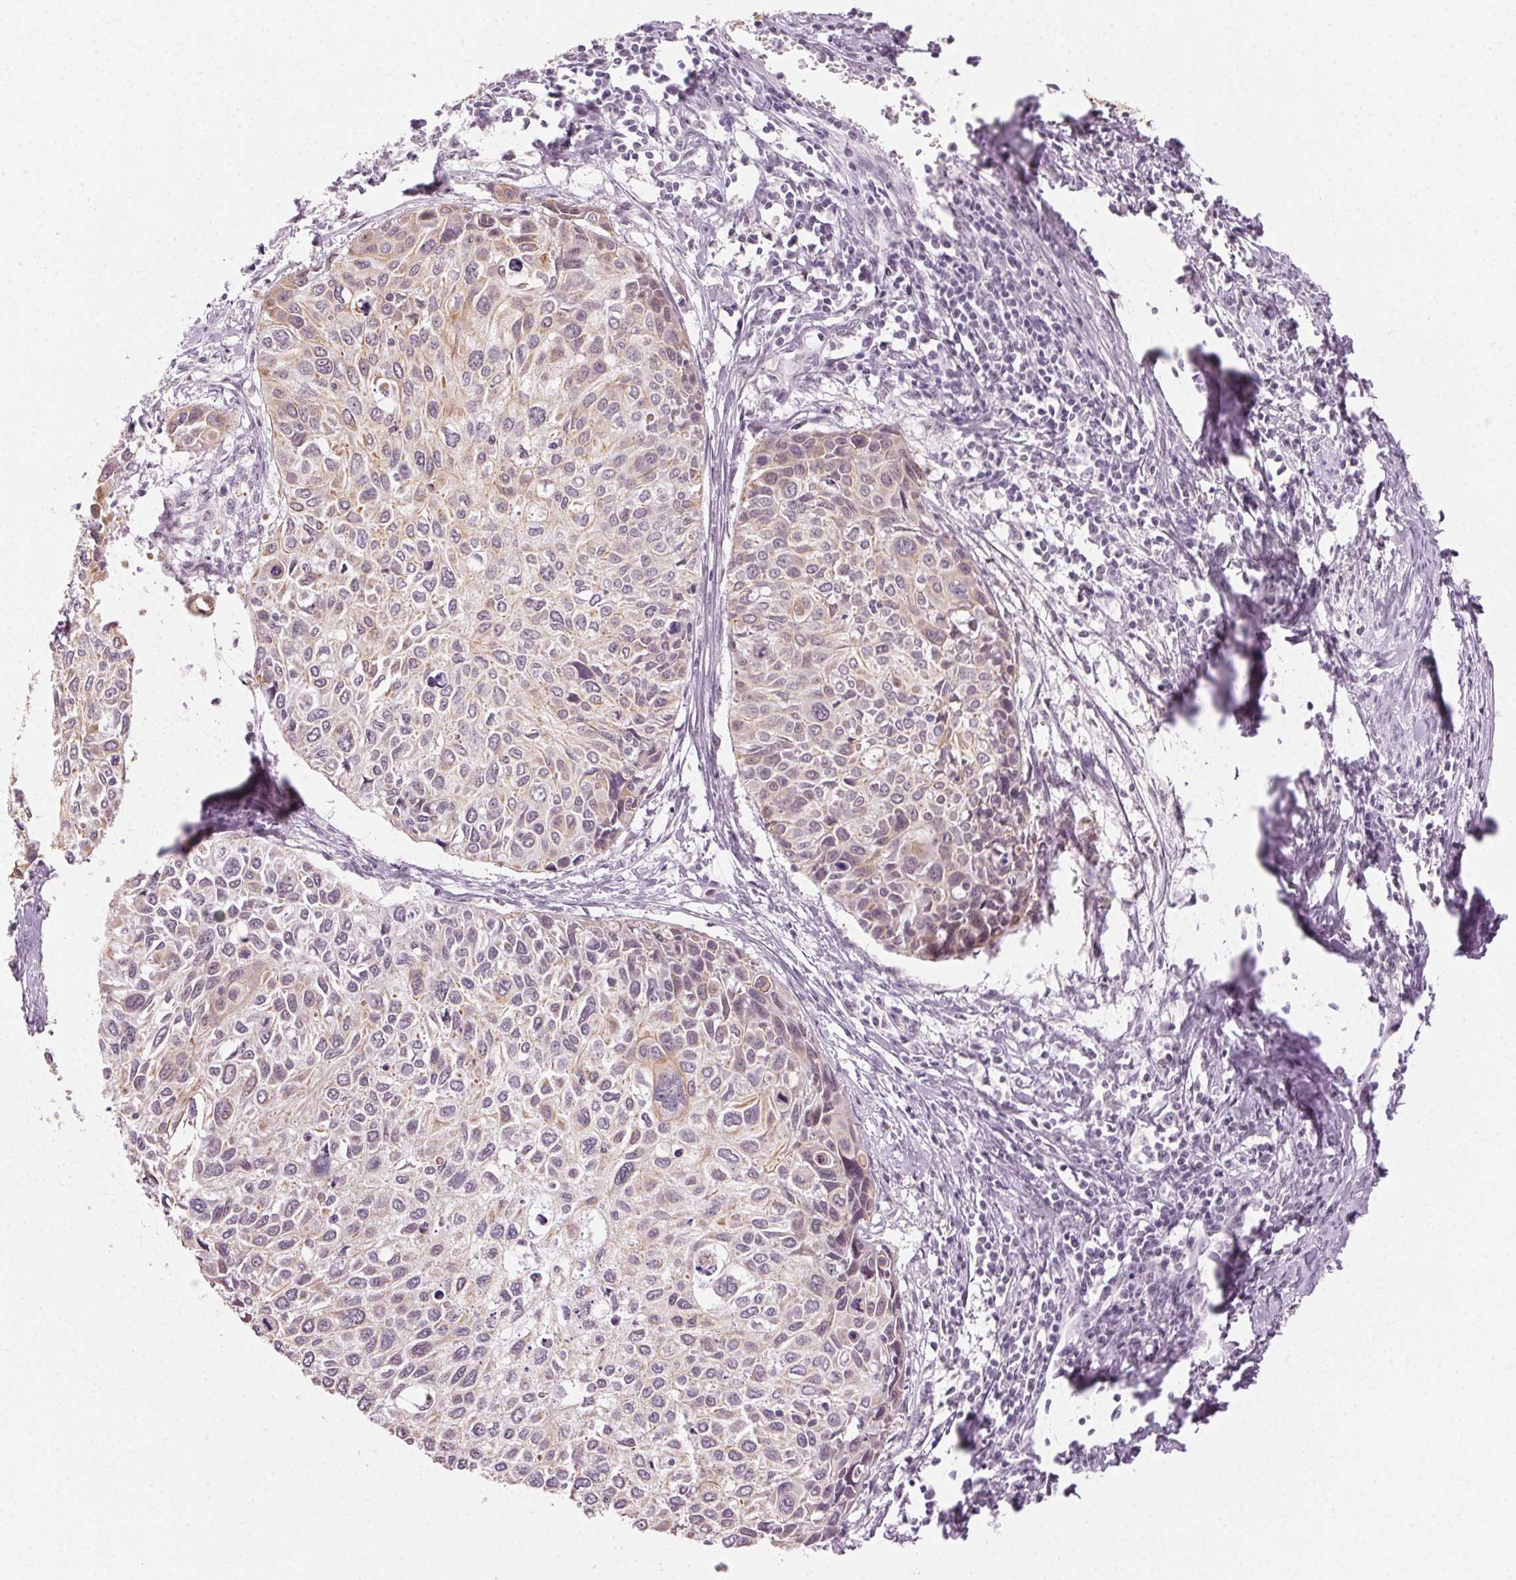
{"staining": {"intensity": "weak", "quantity": "<25%", "location": "cytoplasmic/membranous"}, "tissue": "cervical cancer", "cell_type": "Tumor cells", "image_type": "cancer", "snomed": [{"axis": "morphology", "description": "Squamous cell carcinoma, NOS"}, {"axis": "topography", "description": "Cervix"}], "caption": "Immunohistochemical staining of cervical squamous cell carcinoma displays no significant staining in tumor cells.", "gene": "AIF1L", "patient": {"sex": "female", "age": 50}}